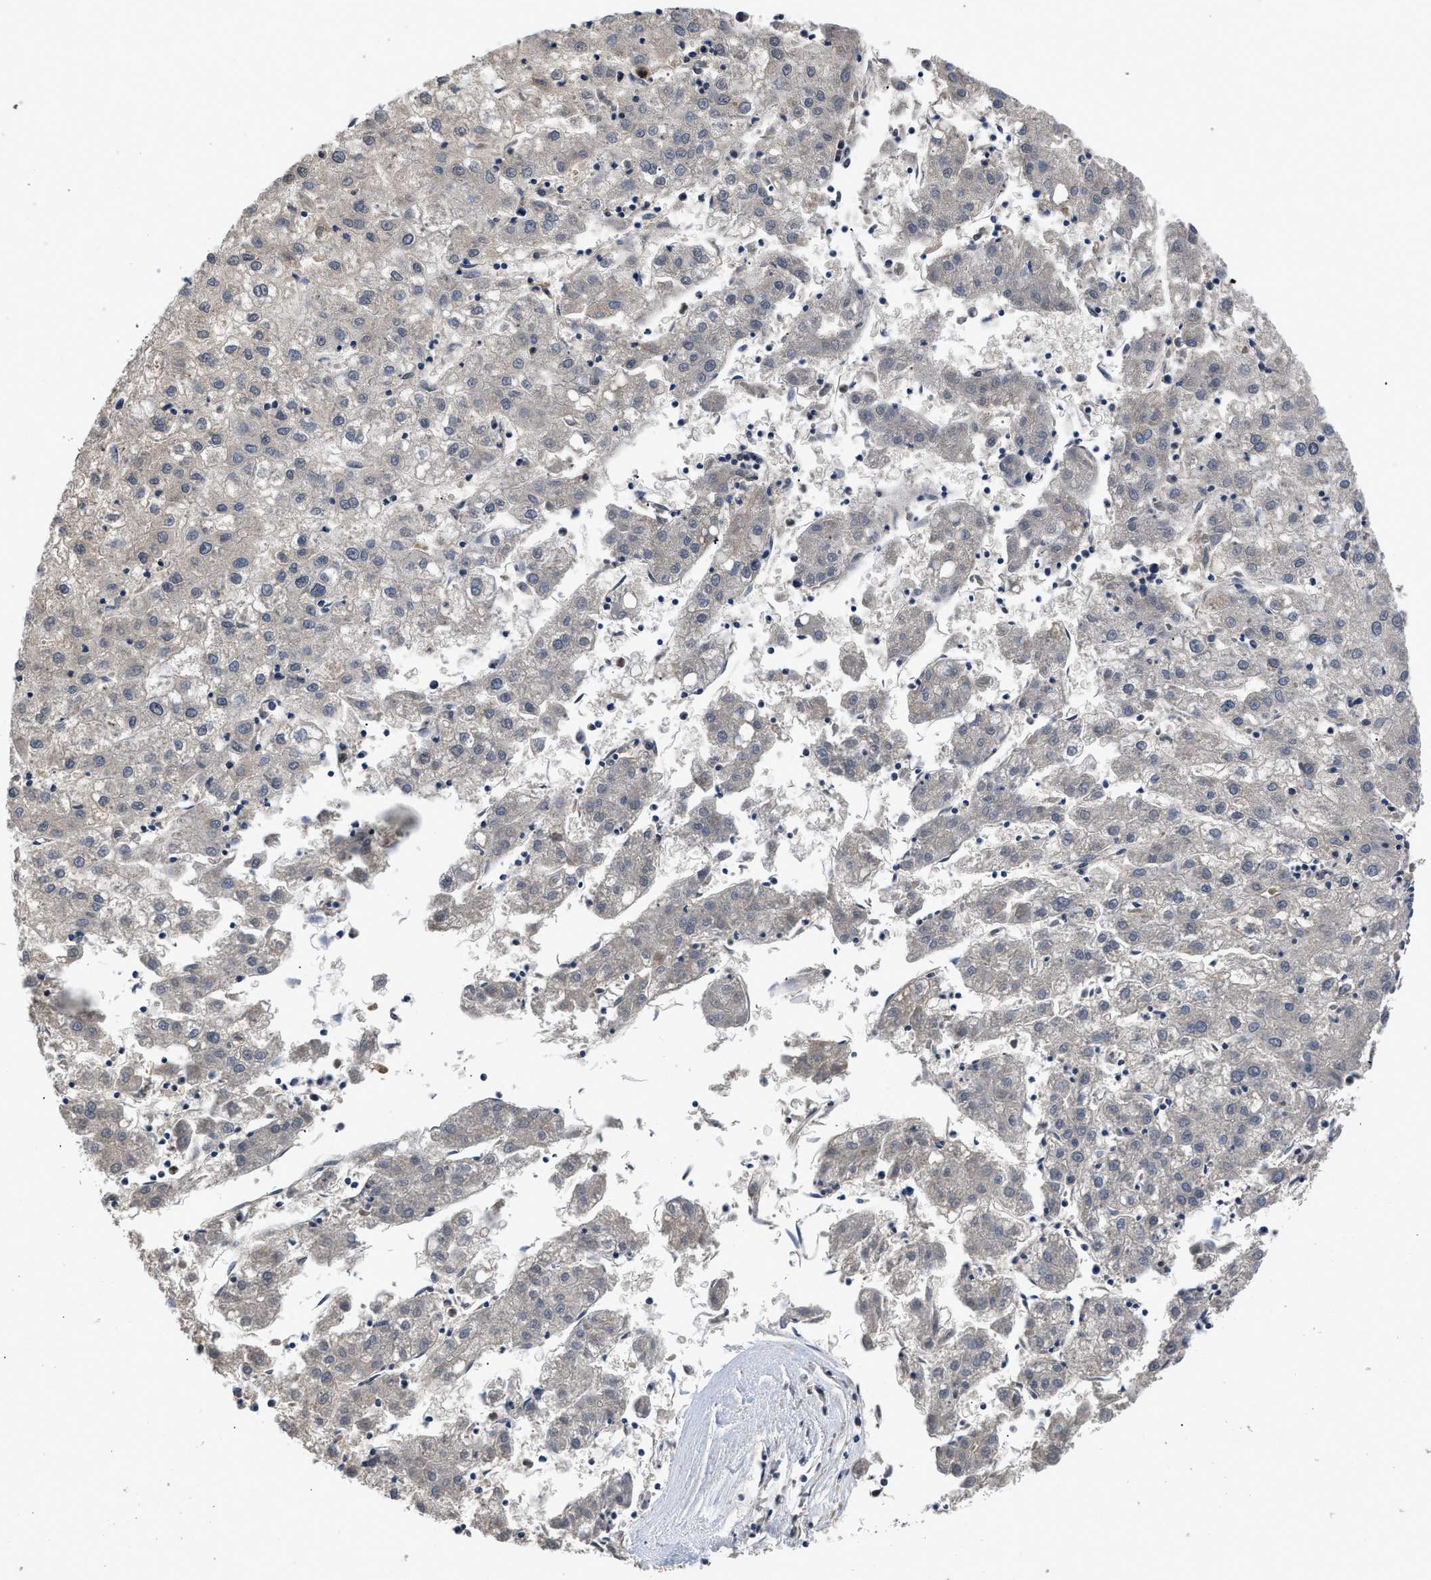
{"staining": {"intensity": "negative", "quantity": "none", "location": "none"}, "tissue": "liver cancer", "cell_type": "Tumor cells", "image_type": "cancer", "snomed": [{"axis": "morphology", "description": "Carcinoma, Hepatocellular, NOS"}, {"axis": "topography", "description": "Liver"}], "caption": "A high-resolution image shows immunohistochemistry staining of liver hepatocellular carcinoma, which shows no significant positivity in tumor cells. (Immunohistochemistry, brightfield microscopy, high magnification).", "gene": "VPS4A", "patient": {"sex": "male", "age": 72}}